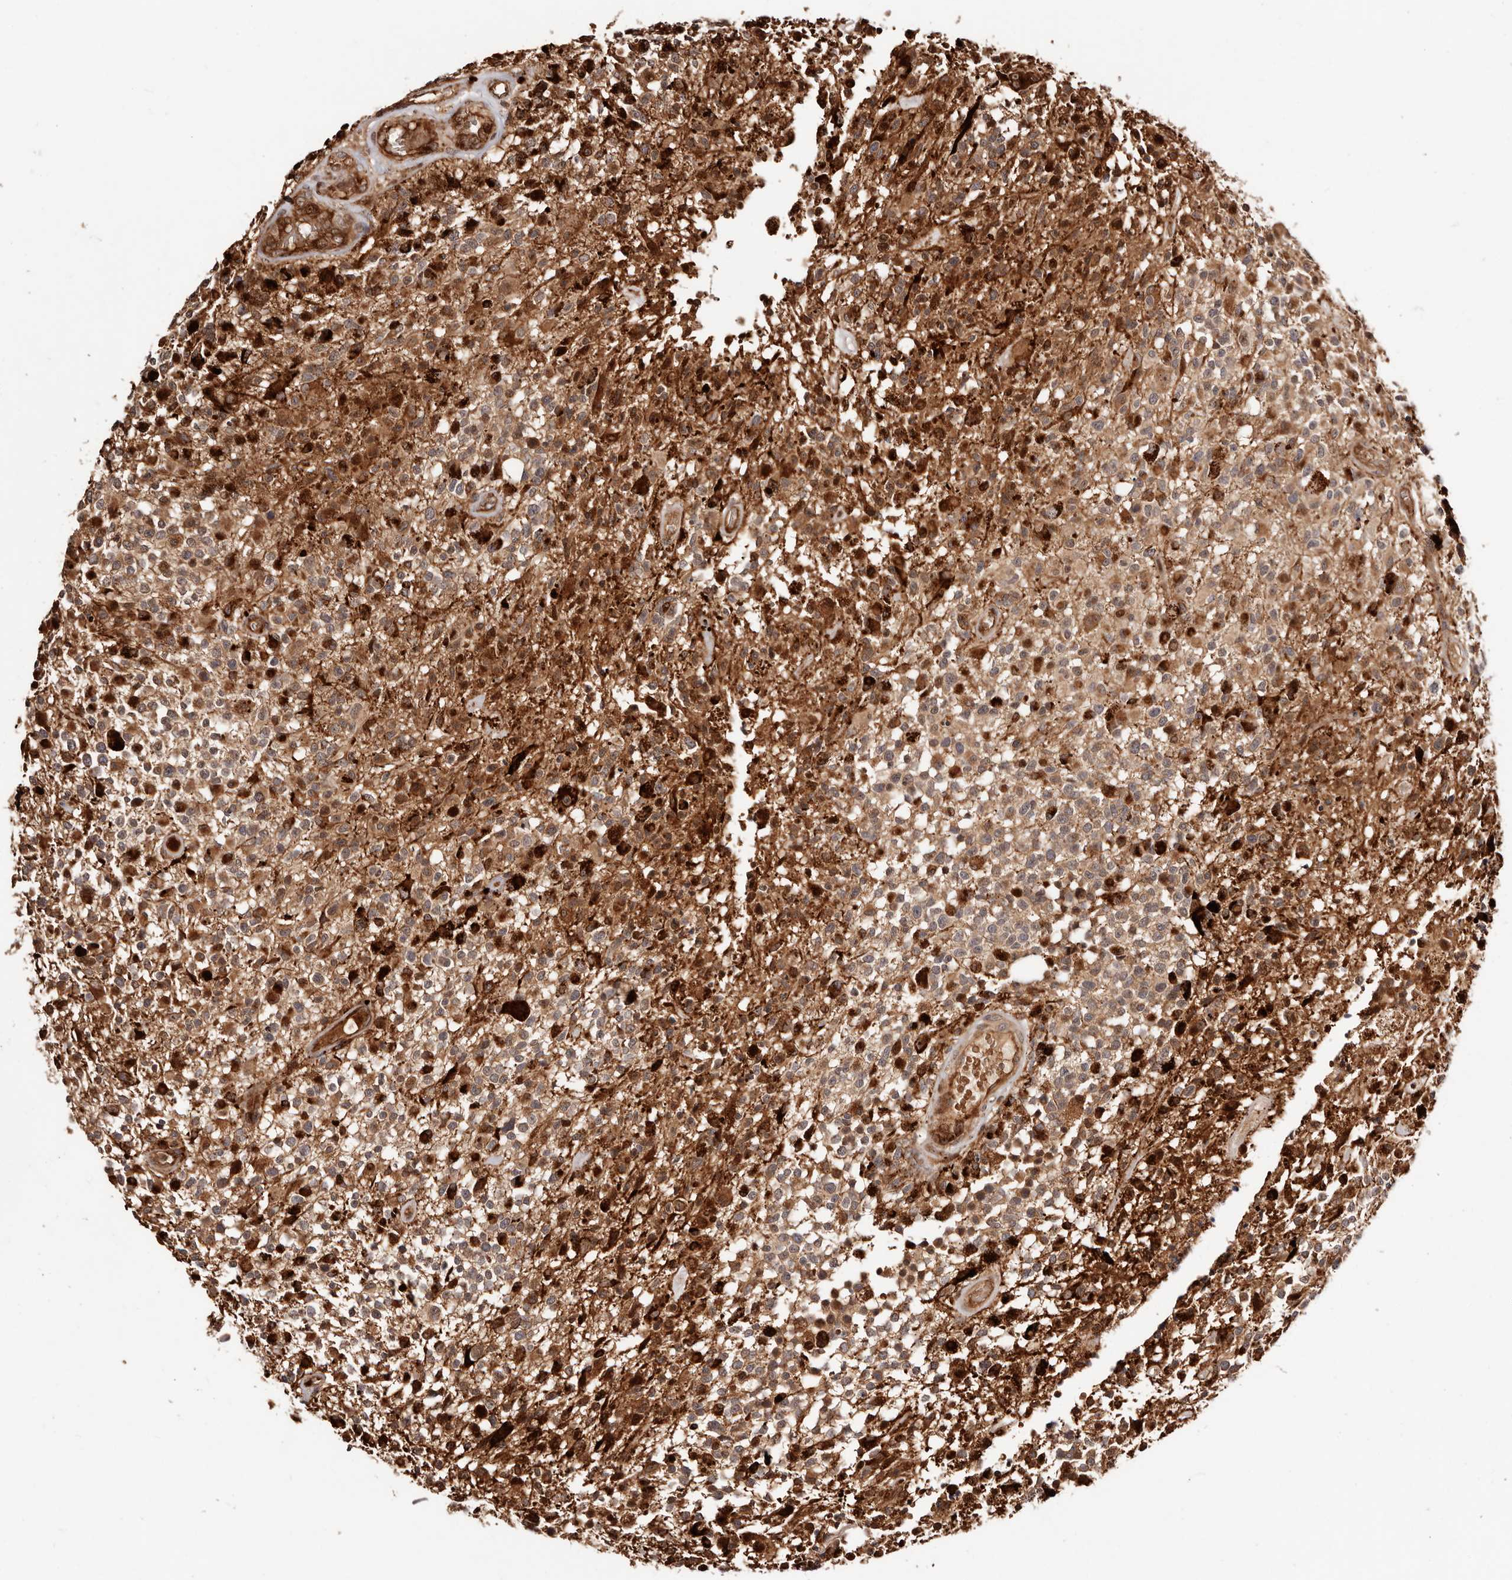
{"staining": {"intensity": "moderate", "quantity": "25%-75%", "location": "cytoplasmic/membranous"}, "tissue": "glioma", "cell_type": "Tumor cells", "image_type": "cancer", "snomed": [{"axis": "morphology", "description": "Glioma, malignant, High grade"}, {"axis": "morphology", "description": "Glioblastoma, NOS"}, {"axis": "topography", "description": "Brain"}], "caption": "Human glioma stained with a protein marker displays moderate staining in tumor cells.", "gene": "PTPN22", "patient": {"sex": "male", "age": 60}}